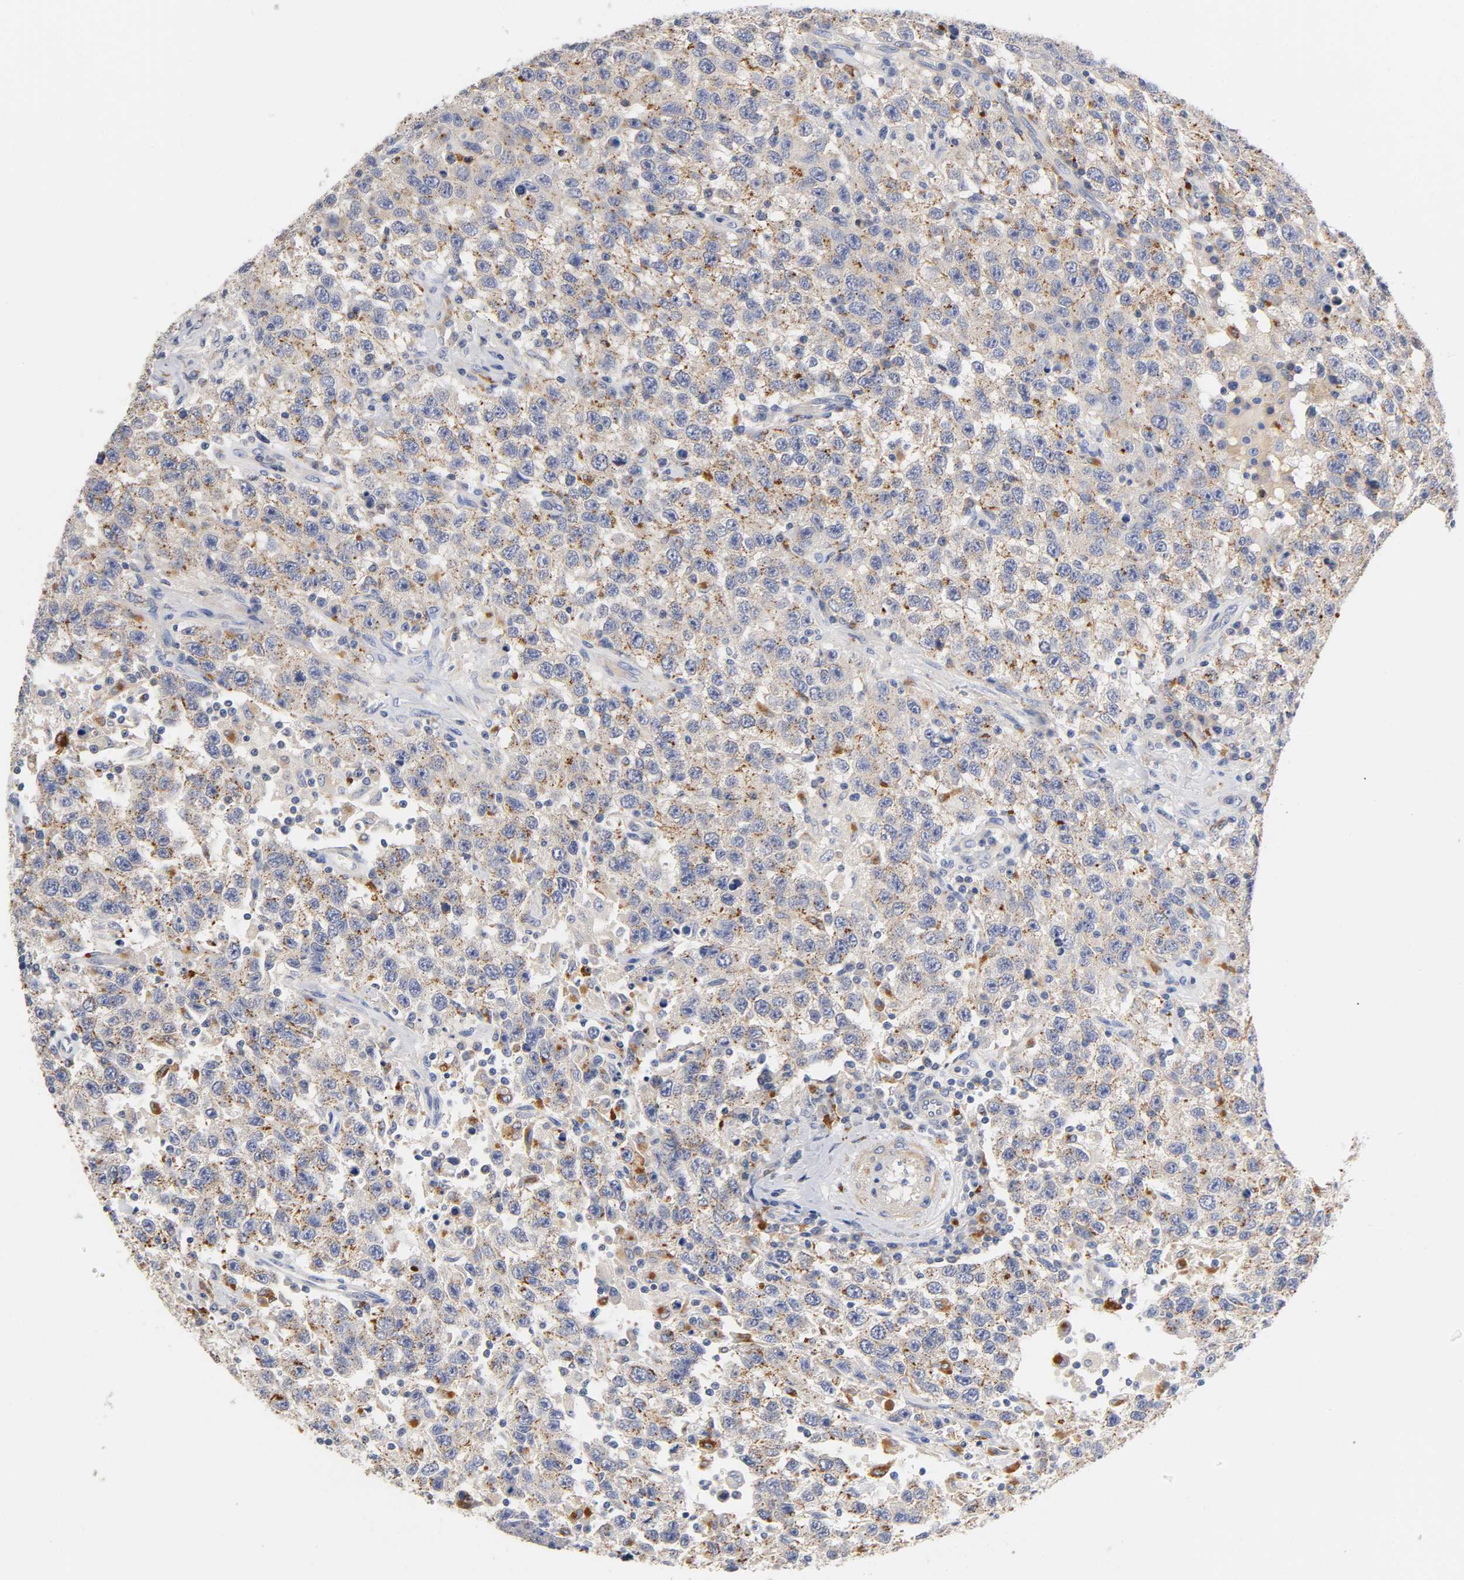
{"staining": {"intensity": "moderate", "quantity": "25%-75%", "location": "cytoplasmic/membranous"}, "tissue": "testis cancer", "cell_type": "Tumor cells", "image_type": "cancer", "snomed": [{"axis": "morphology", "description": "Seminoma, NOS"}, {"axis": "topography", "description": "Testis"}], "caption": "Protein analysis of testis cancer tissue exhibits moderate cytoplasmic/membranous expression in about 25%-75% of tumor cells.", "gene": "SEMA5A", "patient": {"sex": "male", "age": 41}}